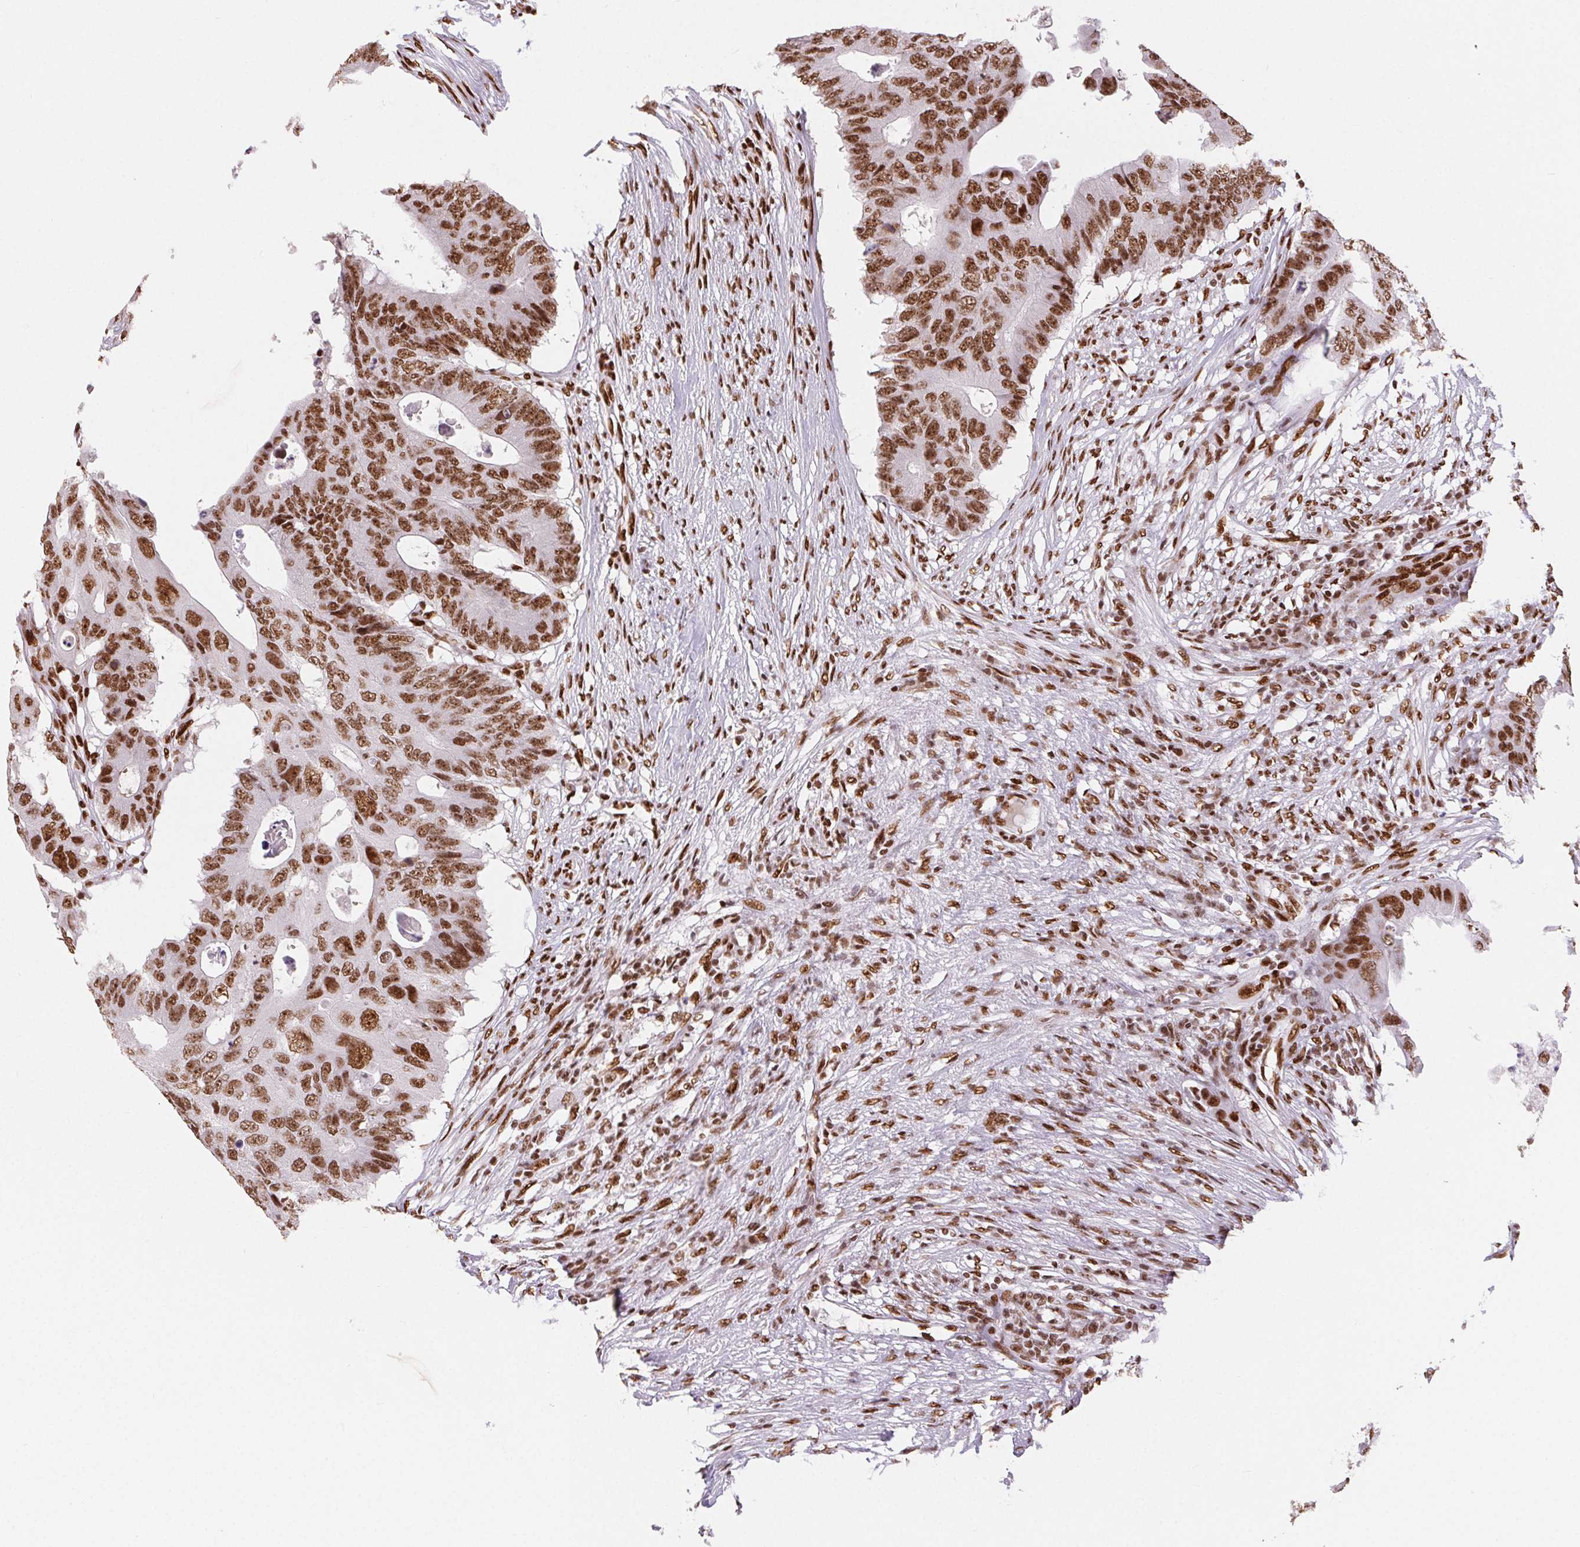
{"staining": {"intensity": "moderate", "quantity": ">75%", "location": "nuclear"}, "tissue": "colorectal cancer", "cell_type": "Tumor cells", "image_type": "cancer", "snomed": [{"axis": "morphology", "description": "Adenocarcinoma, NOS"}, {"axis": "topography", "description": "Colon"}], "caption": "Moderate nuclear expression is identified in approximately >75% of tumor cells in adenocarcinoma (colorectal).", "gene": "ZNF80", "patient": {"sex": "male", "age": 71}}